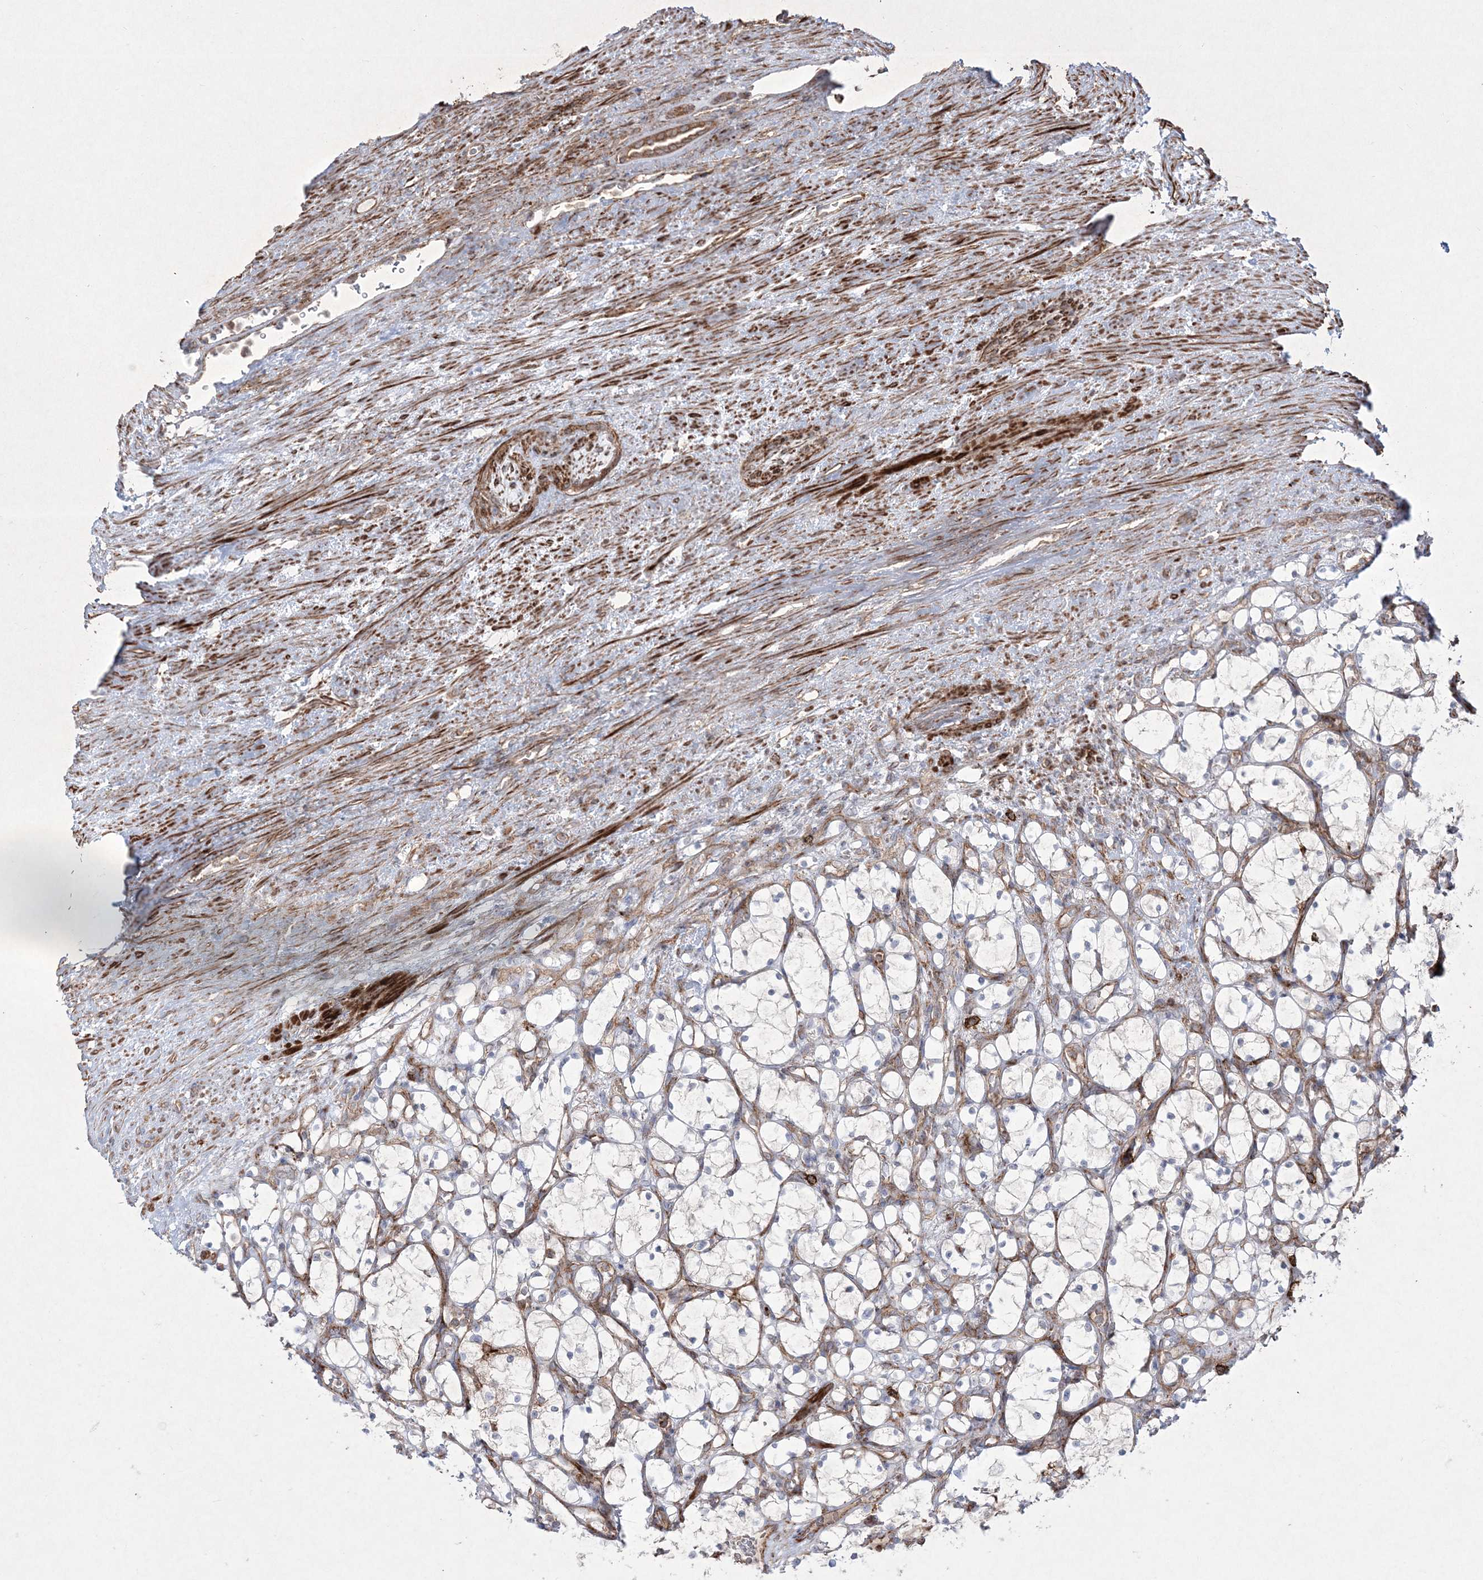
{"staining": {"intensity": "negative", "quantity": "none", "location": "none"}, "tissue": "renal cancer", "cell_type": "Tumor cells", "image_type": "cancer", "snomed": [{"axis": "morphology", "description": "Adenocarcinoma, NOS"}, {"axis": "topography", "description": "Kidney"}], "caption": "DAB (3,3'-diaminobenzidine) immunohistochemical staining of human renal cancer (adenocarcinoma) shows no significant expression in tumor cells.", "gene": "RICTOR", "patient": {"sex": "female", "age": 69}}